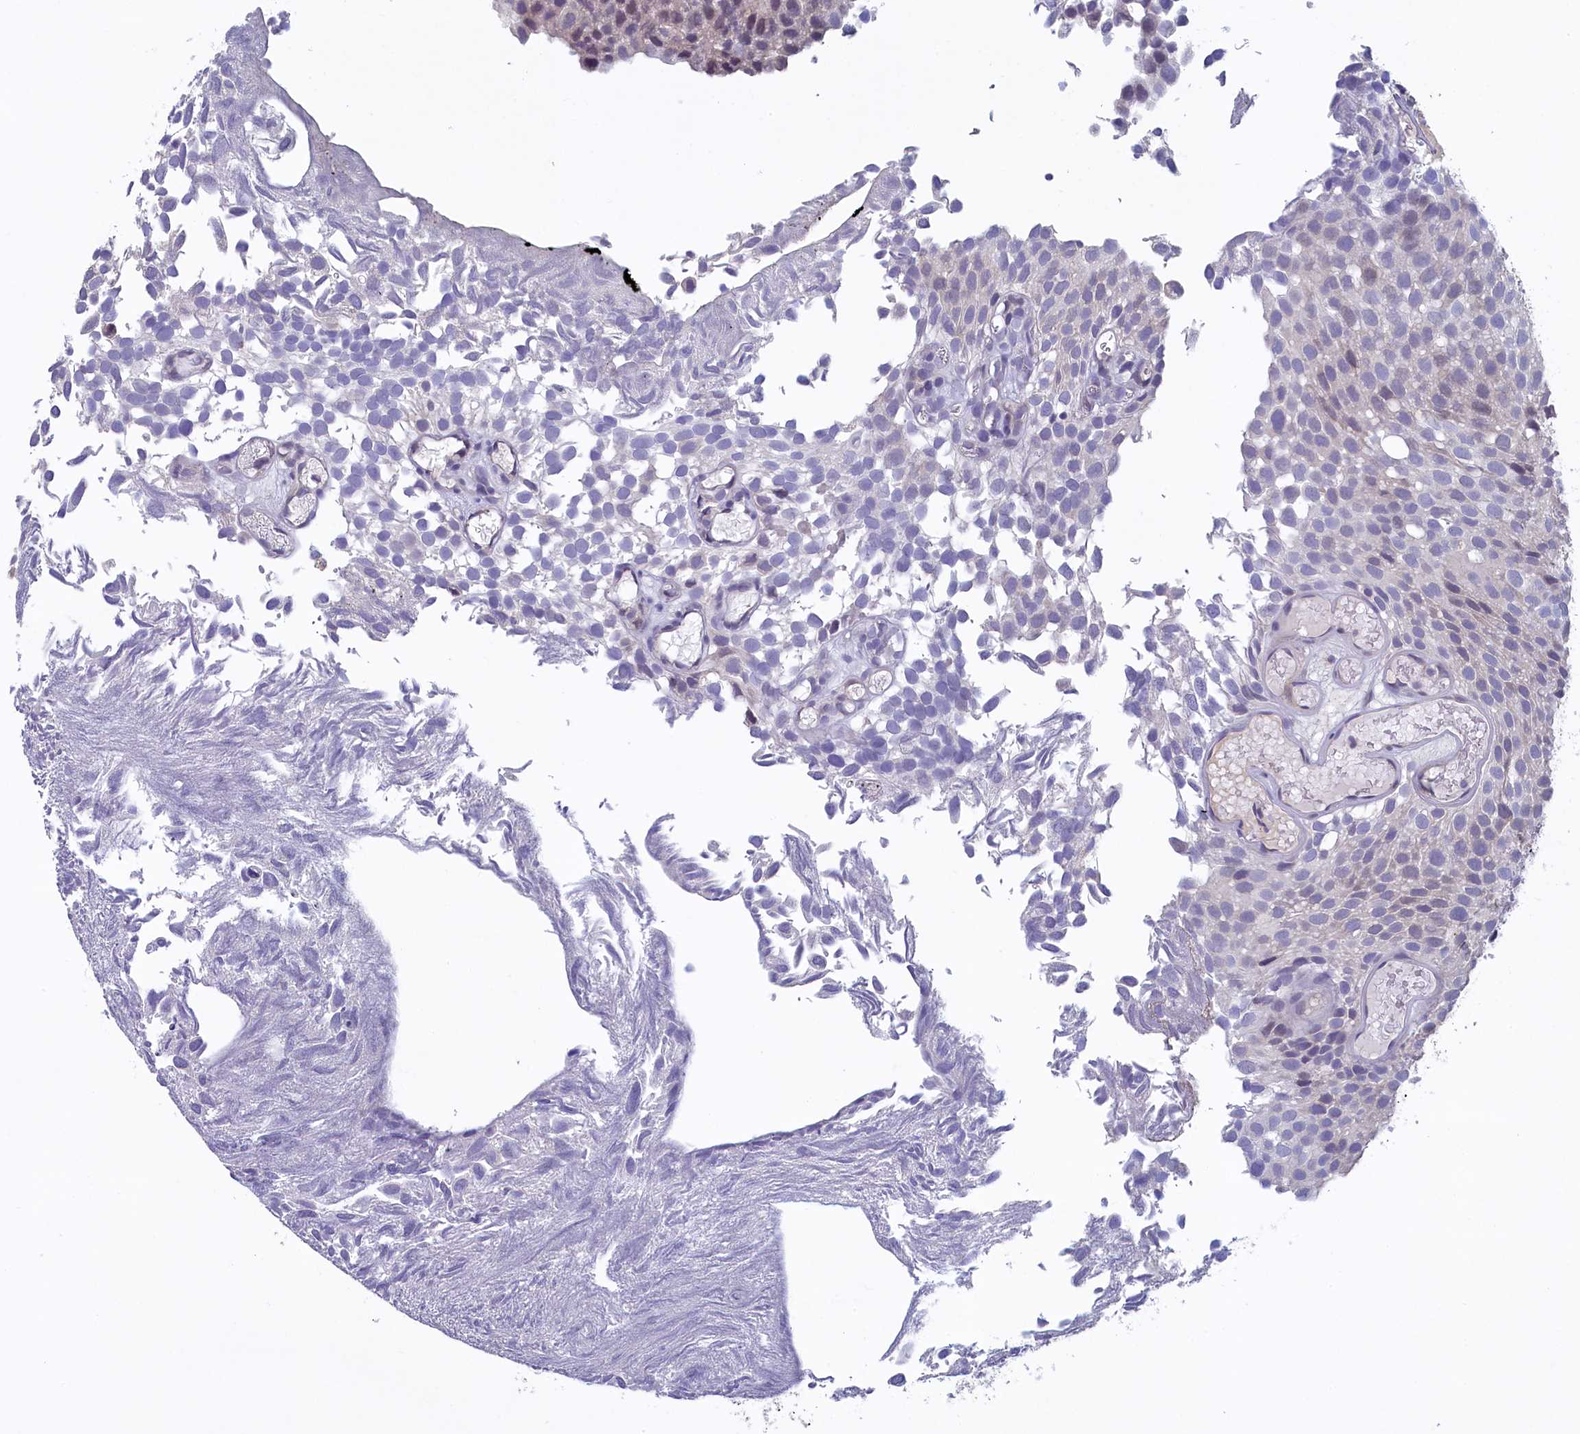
{"staining": {"intensity": "negative", "quantity": "none", "location": "none"}, "tissue": "urothelial cancer", "cell_type": "Tumor cells", "image_type": "cancer", "snomed": [{"axis": "morphology", "description": "Urothelial carcinoma, Low grade"}, {"axis": "topography", "description": "Urinary bladder"}], "caption": "The image displays no significant staining in tumor cells of urothelial carcinoma (low-grade).", "gene": "UCHL3", "patient": {"sex": "male", "age": 89}}